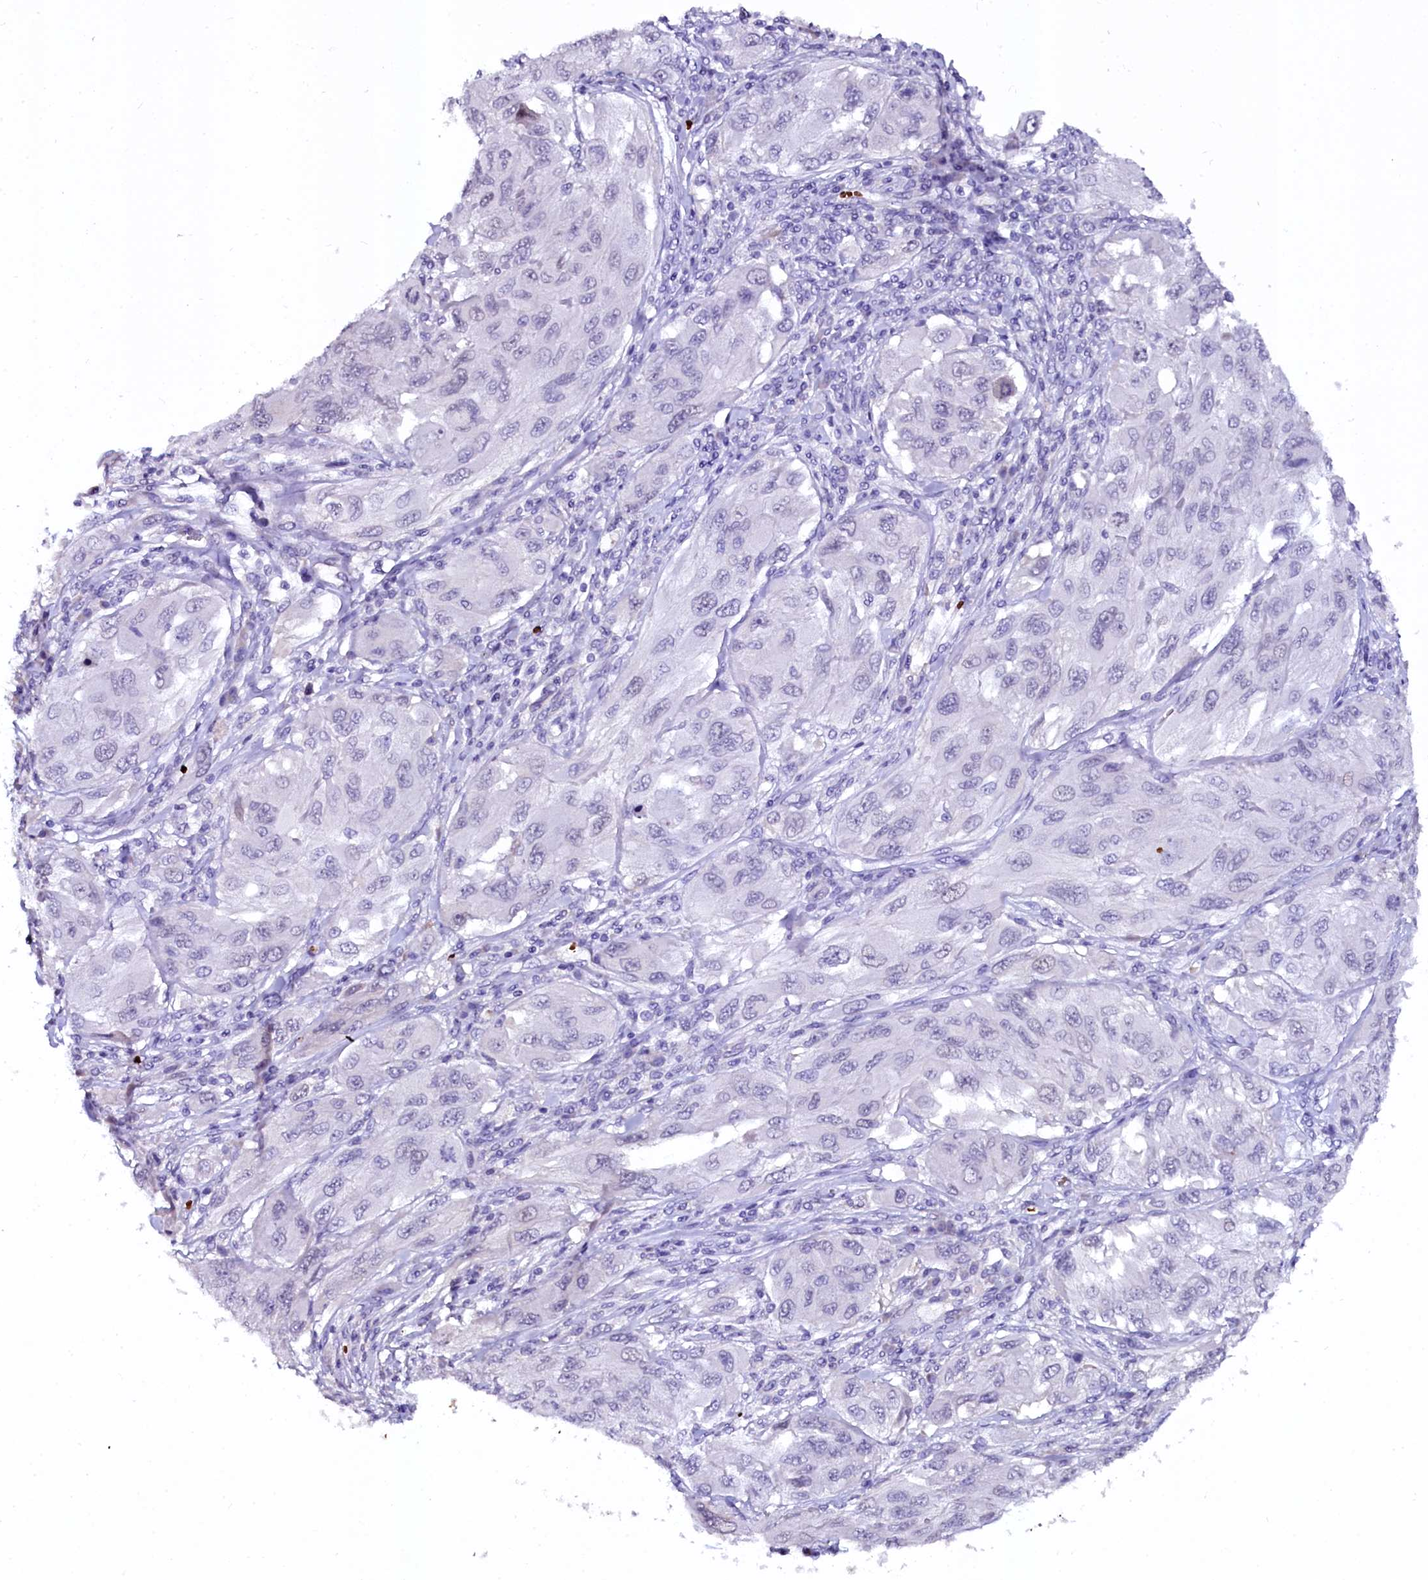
{"staining": {"intensity": "negative", "quantity": "none", "location": "none"}, "tissue": "melanoma", "cell_type": "Tumor cells", "image_type": "cancer", "snomed": [{"axis": "morphology", "description": "Malignant melanoma, NOS"}, {"axis": "topography", "description": "Skin"}], "caption": "Immunohistochemistry (IHC) image of melanoma stained for a protein (brown), which reveals no positivity in tumor cells. (DAB IHC visualized using brightfield microscopy, high magnification).", "gene": "CTDSPL2", "patient": {"sex": "female", "age": 91}}